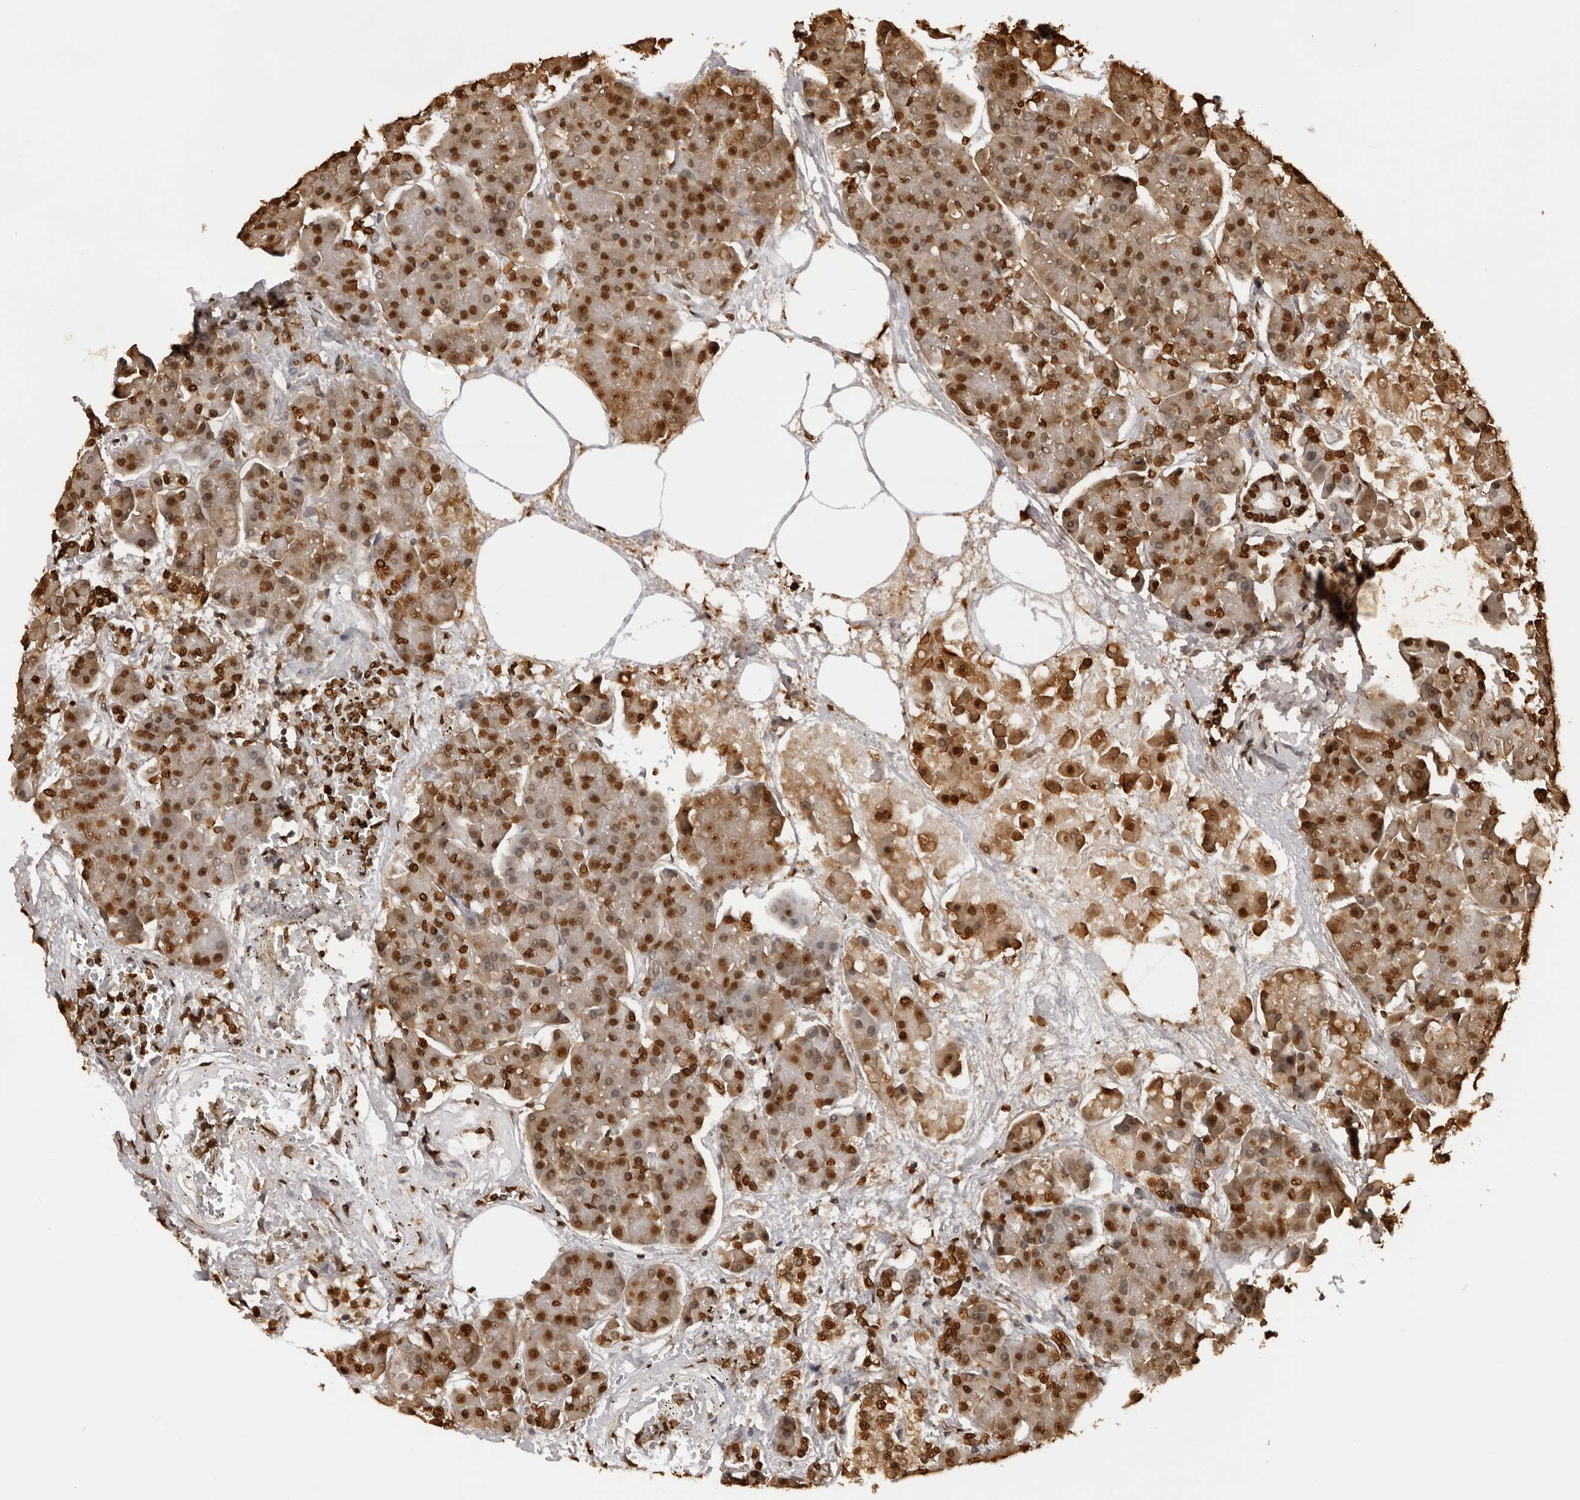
{"staining": {"intensity": "strong", "quantity": ">75%", "location": "nuclear"}, "tissue": "pancreas", "cell_type": "Exocrine glandular cells", "image_type": "normal", "snomed": [{"axis": "morphology", "description": "Normal tissue, NOS"}, {"axis": "topography", "description": "Pancreas"}], "caption": "Pancreas stained with a brown dye displays strong nuclear positive expression in approximately >75% of exocrine glandular cells.", "gene": "ZFP91", "patient": {"sex": "female", "age": 70}}